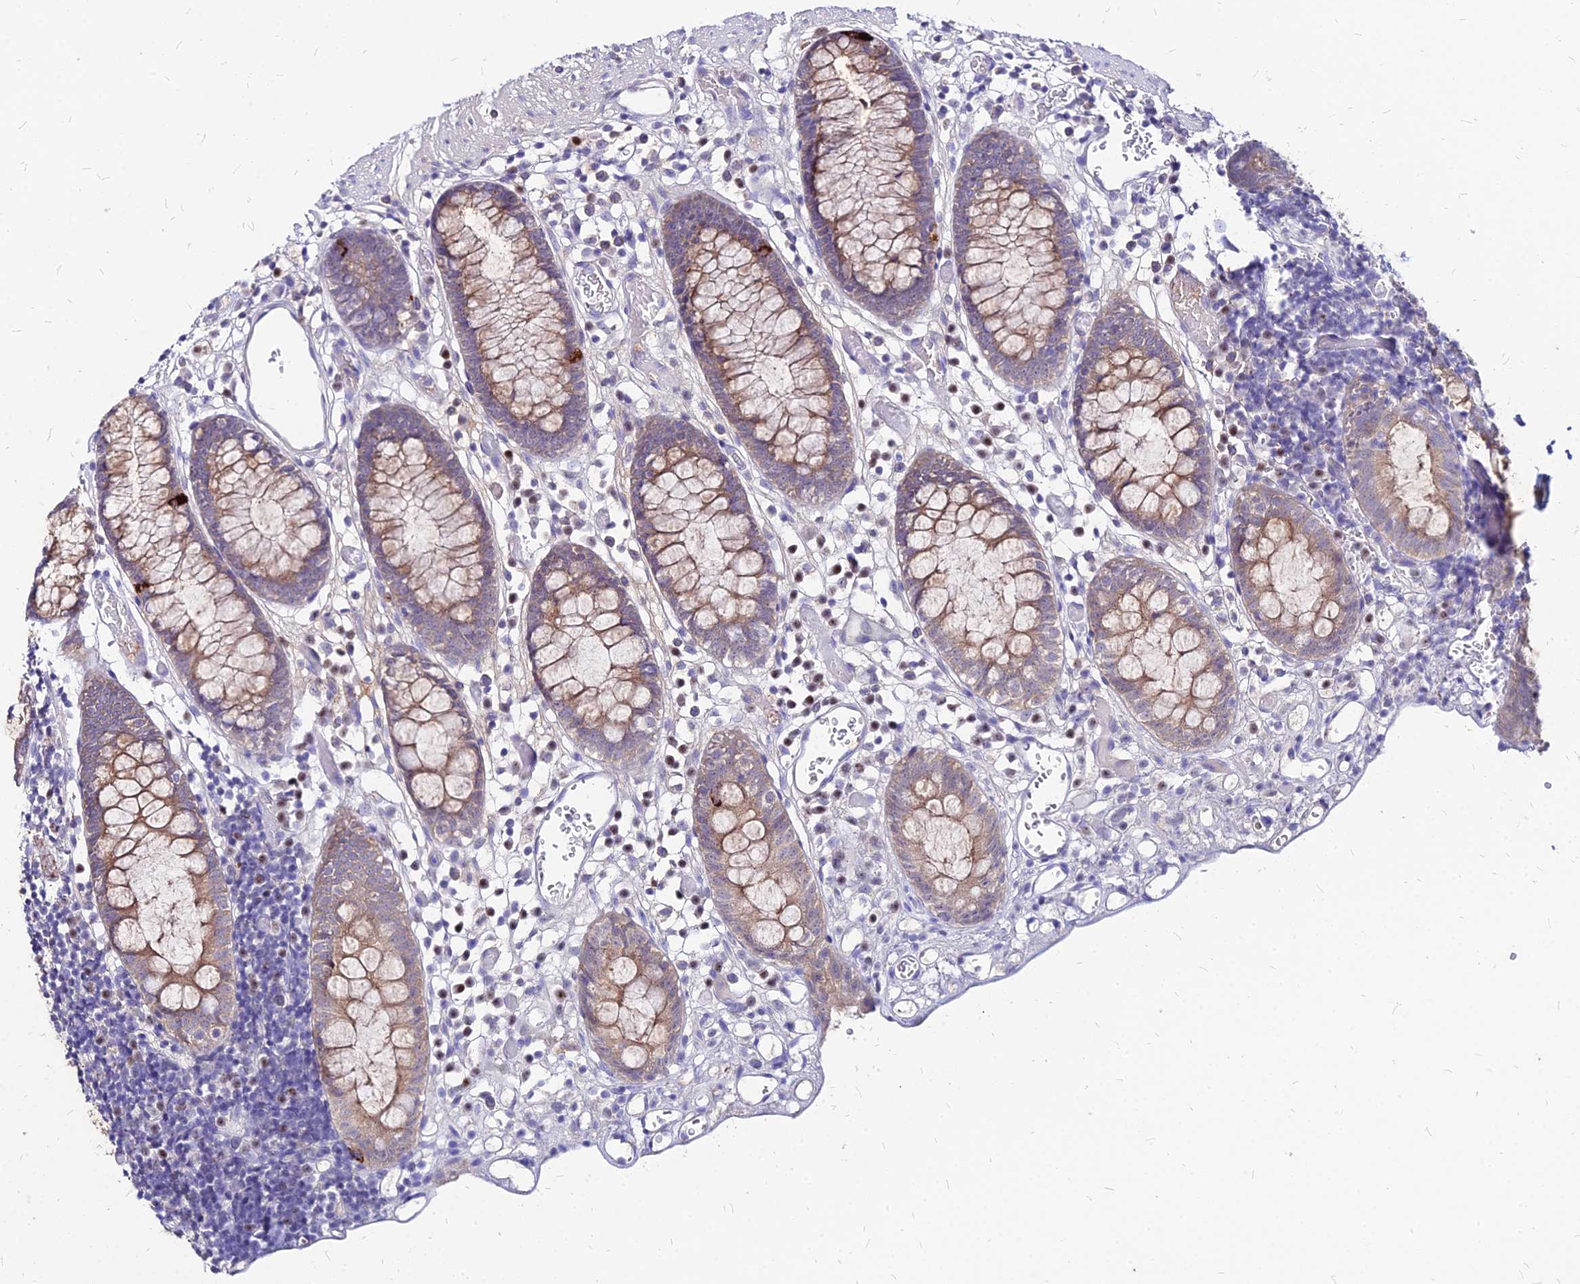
{"staining": {"intensity": "negative", "quantity": "none", "location": "none"}, "tissue": "colon", "cell_type": "Endothelial cells", "image_type": "normal", "snomed": [{"axis": "morphology", "description": "Normal tissue, NOS"}, {"axis": "topography", "description": "Colon"}], "caption": "High power microscopy image of an IHC image of benign colon, revealing no significant positivity in endothelial cells. (Stains: DAB (3,3'-diaminobenzidine) immunohistochemistry (IHC) with hematoxylin counter stain, Microscopy: brightfield microscopy at high magnification).", "gene": "ACSM6", "patient": {"sex": "male", "age": 14}}